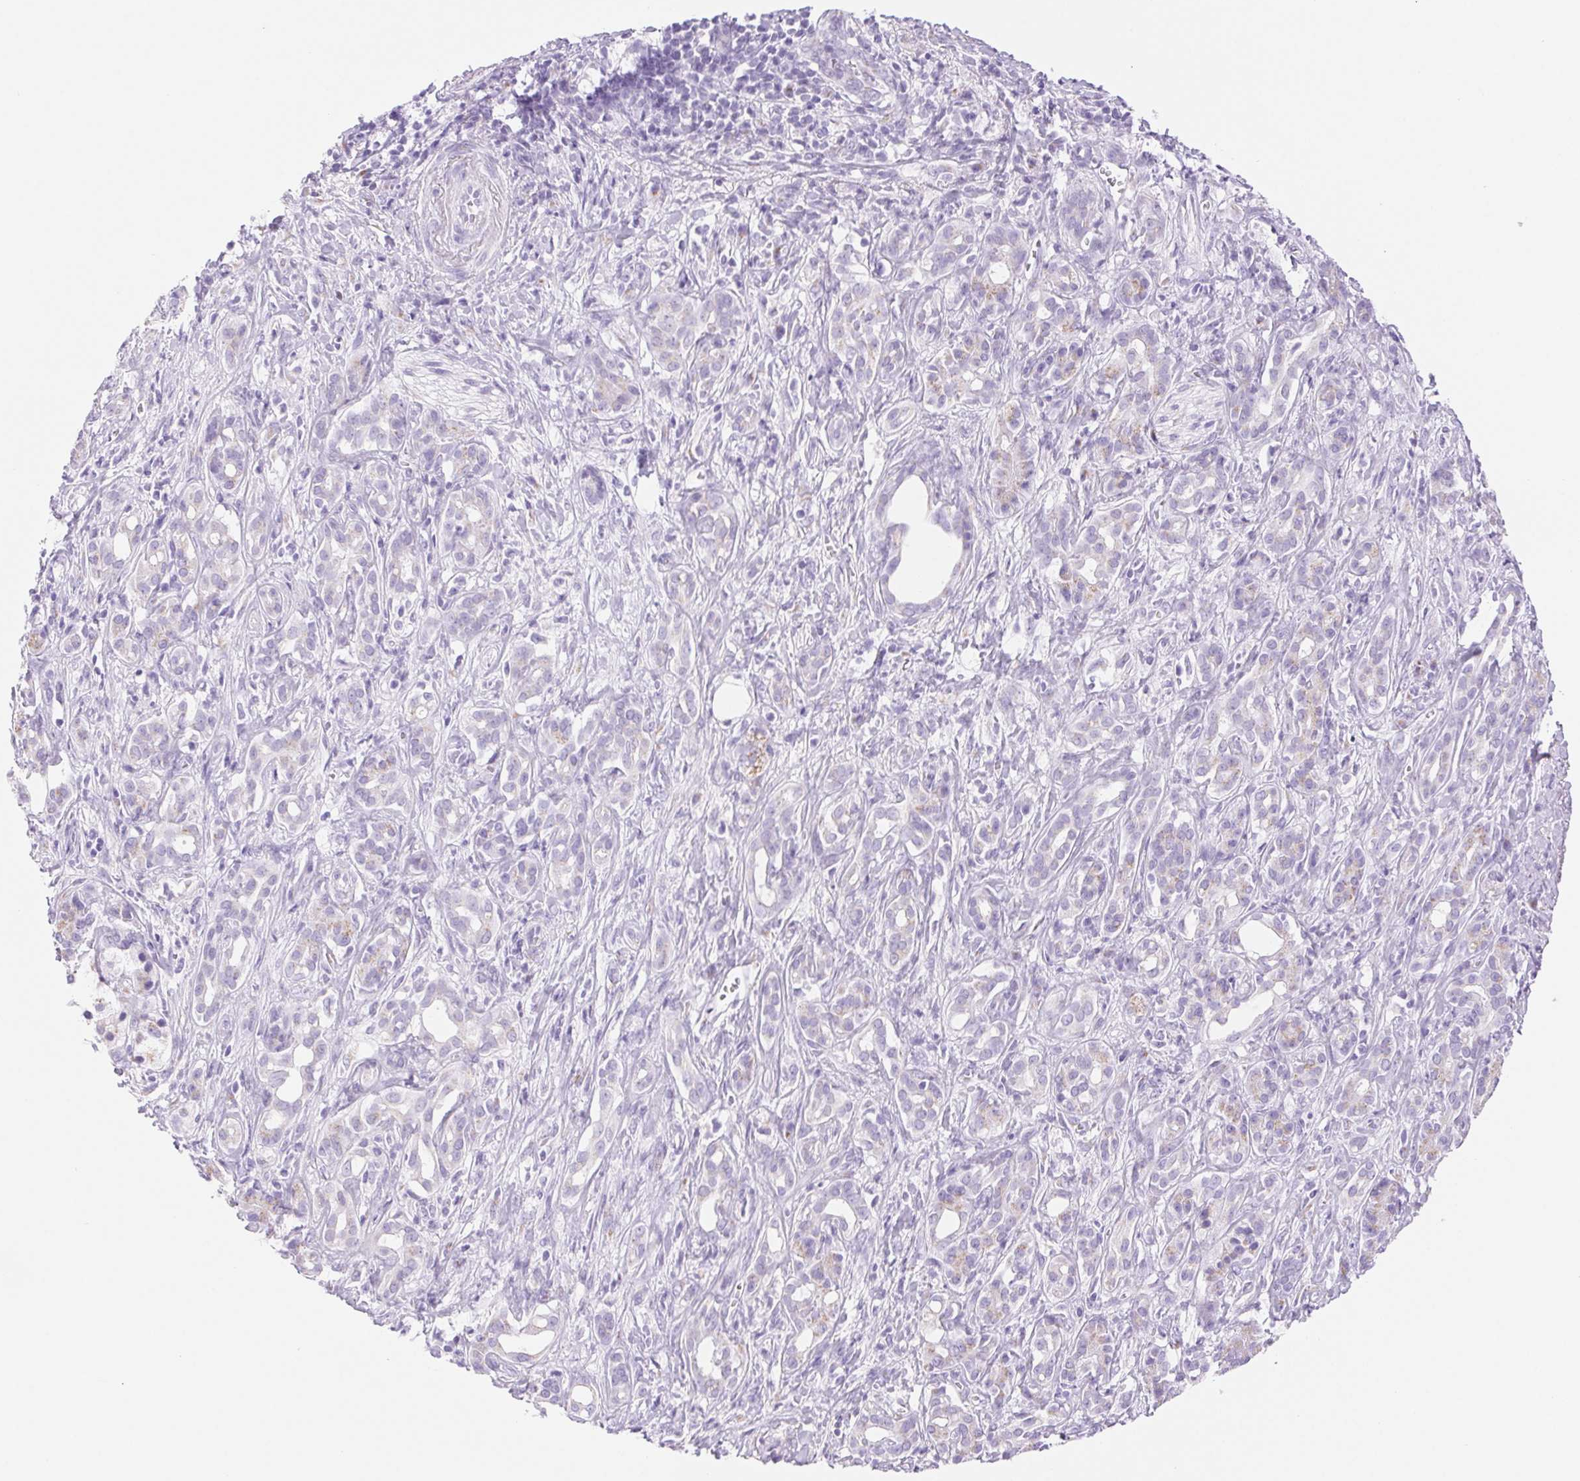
{"staining": {"intensity": "negative", "quantity": "none", "location": "none"}, "tissue": "pancreatic cancer", "cell_type": "Tumor cells", "image_type": "cancer", "snomed": [{"axis": "morphology", "description": "Adenocarcinoma, NOS"}, {"axis": "topography", "description": "Pancreas"}], "caption": "High magnification brightfield microscopy of pancreatic adenocarcinoma stained with DAB (brown) and counterstained with hematoxylin (blue): tumor cells show no significant expression.", "gene": "SERPINB3", "patient": {"sex": "male", "age": 61}}